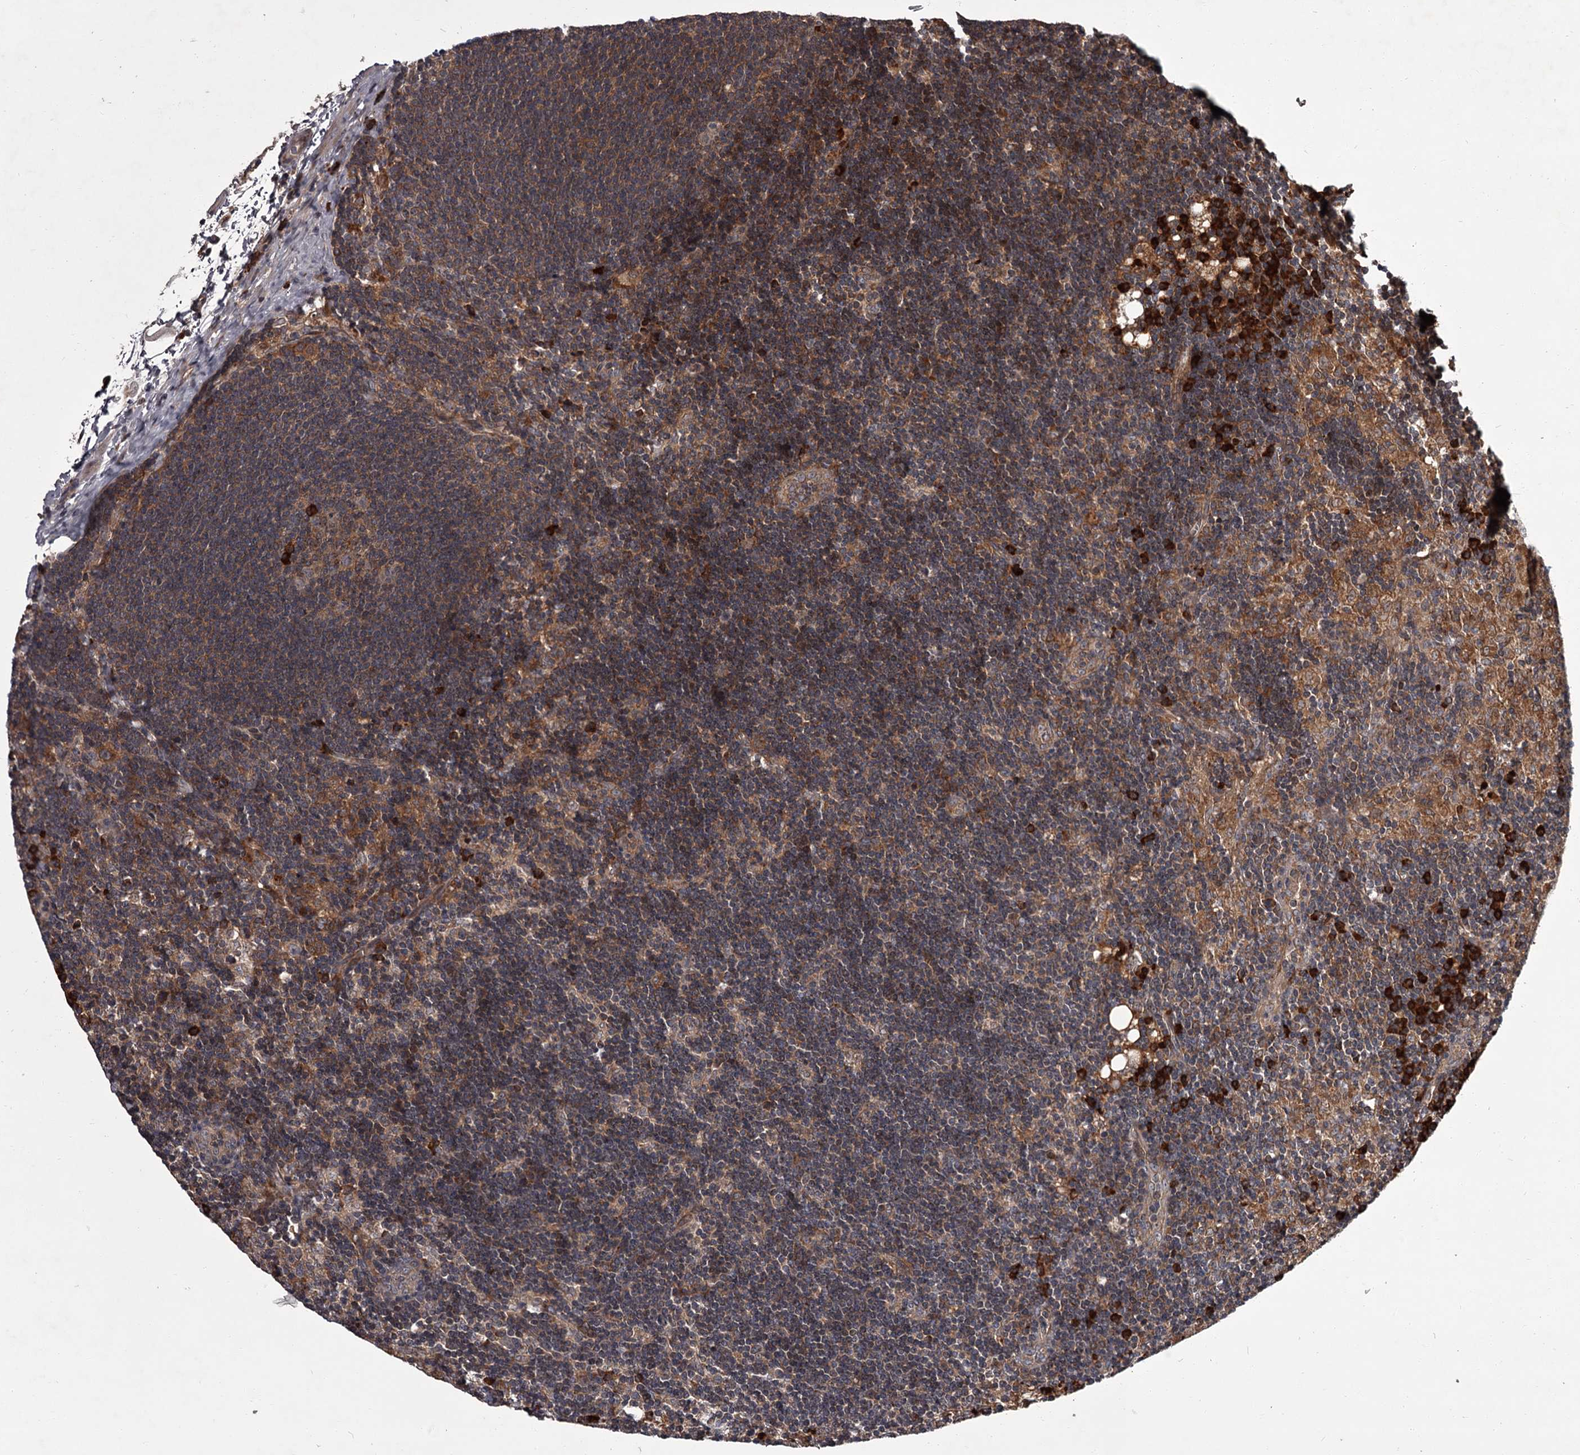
{"staining": {"intensity": "moderate", "quantity": ">75%", "location": "cytoplasmic/membranous"}, "tissue": "lymph node", "cell_type": "Germinal center cells", "image_type": "normal", "snomed": [{"axis": "morphology", "description": "Normal tissue, NOS"}, {"axis": "topography", "description": "Lymph node"}], "caption": "IHC of benign lymph node displays medium levels of moderate cytoplasmic/membranous positivity in approximately >75% of germinal center cells.", "gene": "UNC93B1", "patient": {"sex": "male", "age": 24}}